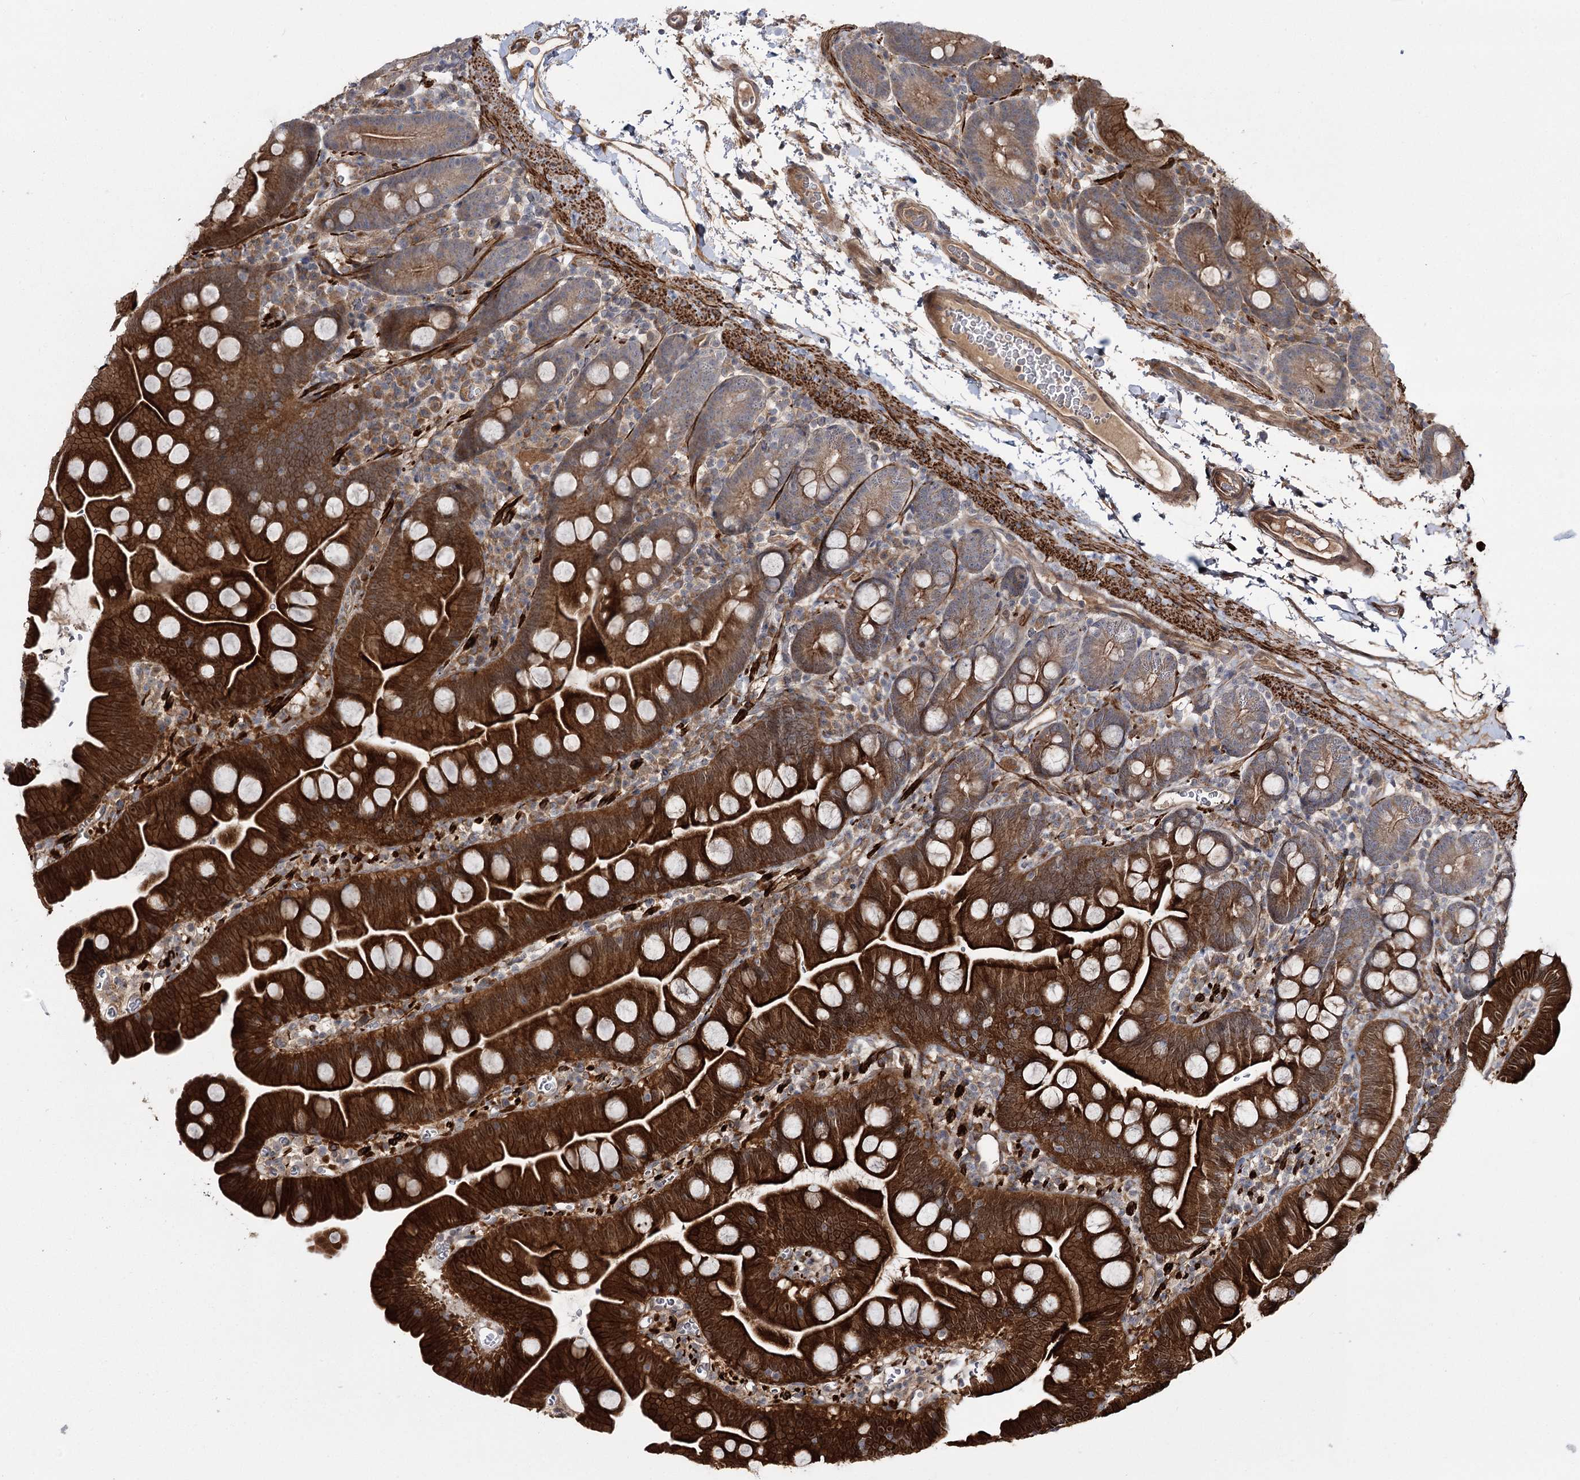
{"staining": {"intensity": "strong", "quantity": ">75%", "location": "cytoplasmic/membranous"}, "tissue": "small intestine", "cell_type": "Glandular cells", "image_type": "normal", "snomed": [{"axis": "morphology", "description": "Normal tissue, NOS"}, {"axis": "topography", "description": "Small intestine"}], "caption": "An immunohistochemistry (IHC) photomicrograph of benign tissue is shown. Protein staining in brown shows strong cytoplasmic/membranous positivity in small intestine within glandular cells. Nuclei are stained in blue.", "gene": "KCNN2", "patient": {"sex": "female", "age": 68}}